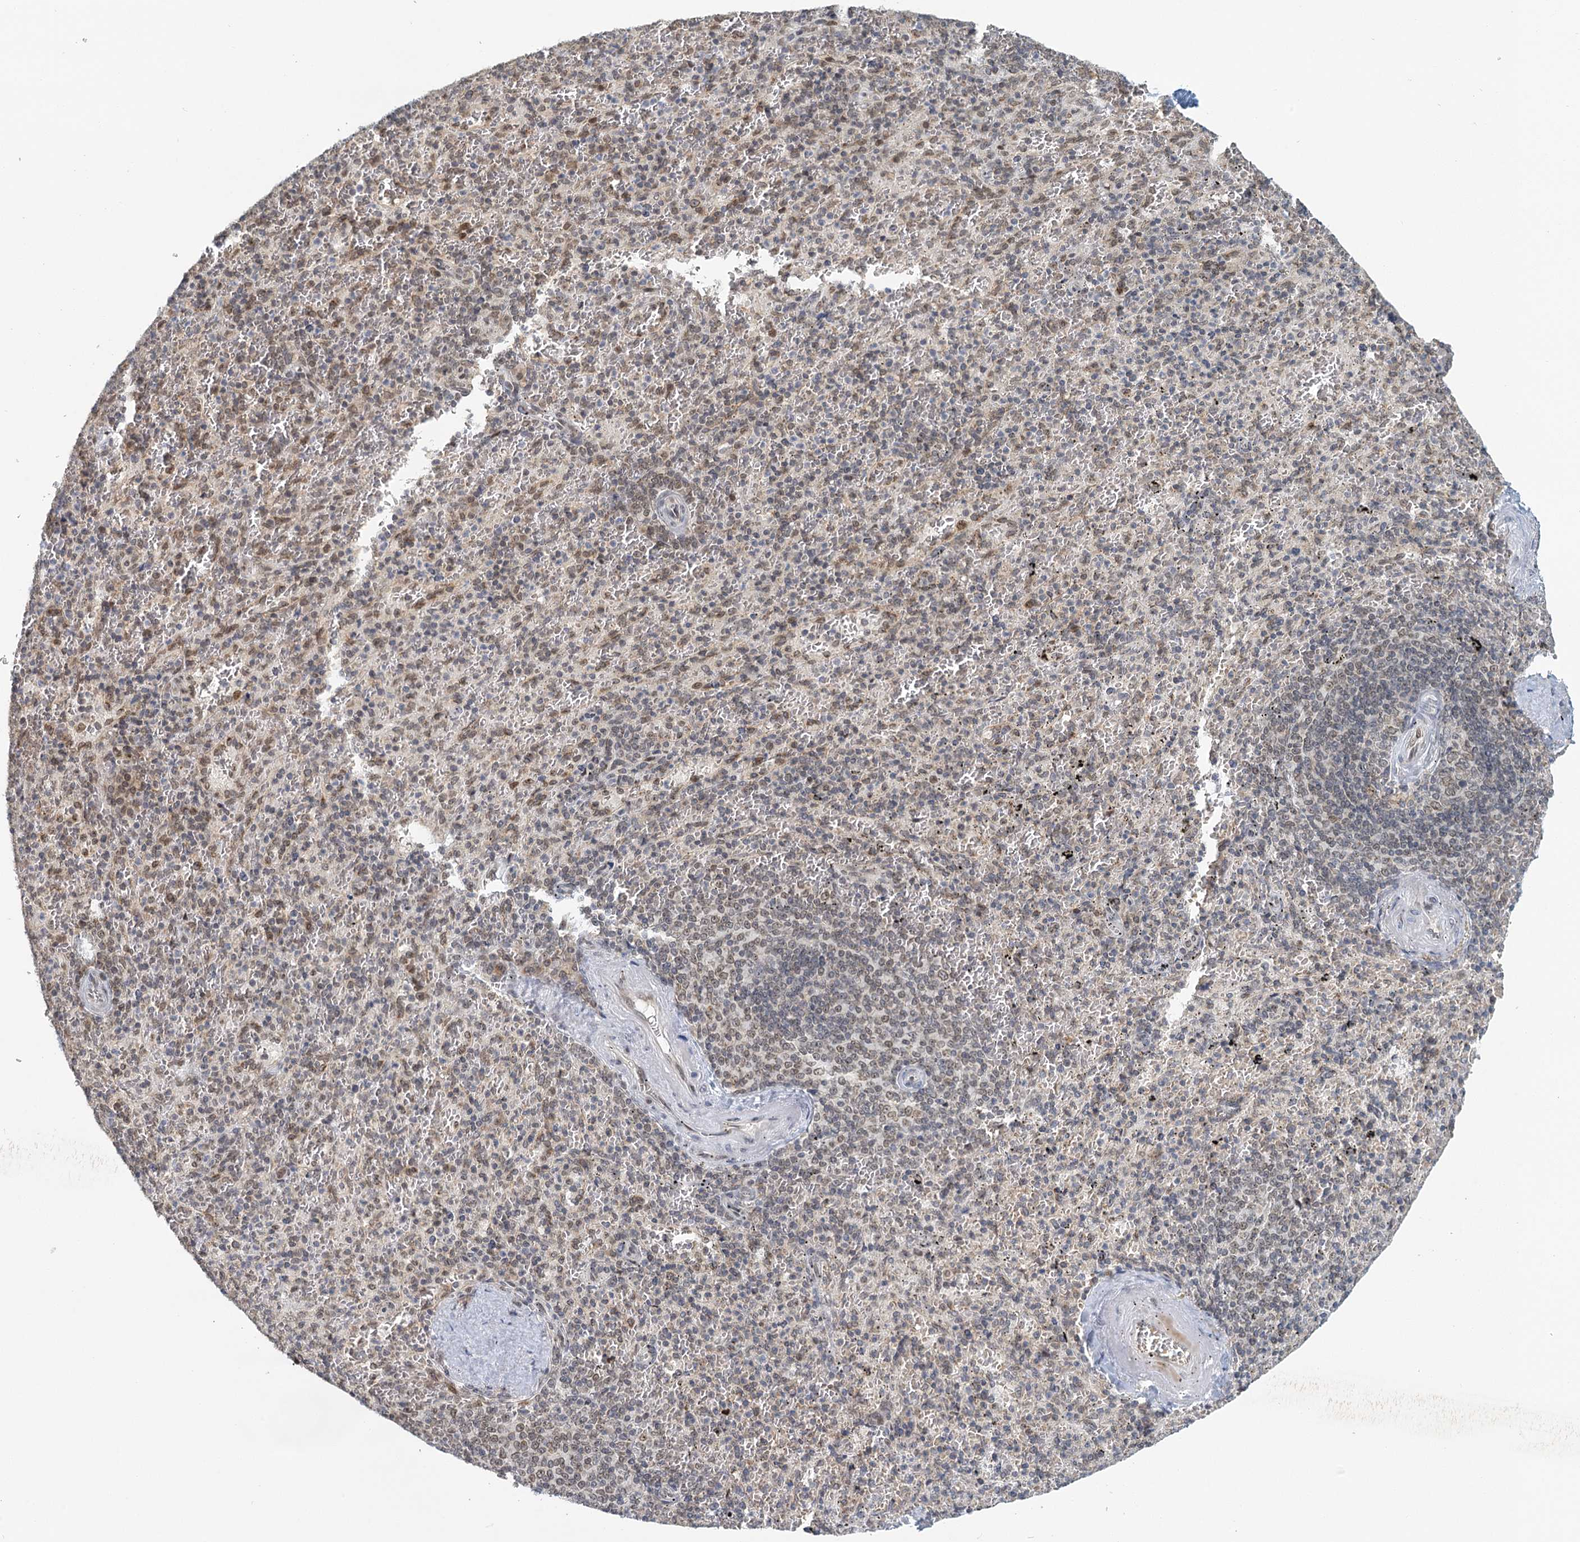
{"staining": {"intensity": "weak", "quantity": "25%-75%", "location": "nuclear"}, "tissue": "spleen", "cell_type": "Cells in red pulp", "image_type": "normal", "snomed": [{"axis": "morphology", "description": "Normal tissue, NOS"}, {"axis": "topography", "description": "Spleen"}], "caption": "Immunohistochemical staining of unremarkable spleen displays low levels of weak nuclear positivity in approximately 25%-75% of cells in red pulp.", "gene": "TREX1", "patient": {"sex": "male", "age": 82}}